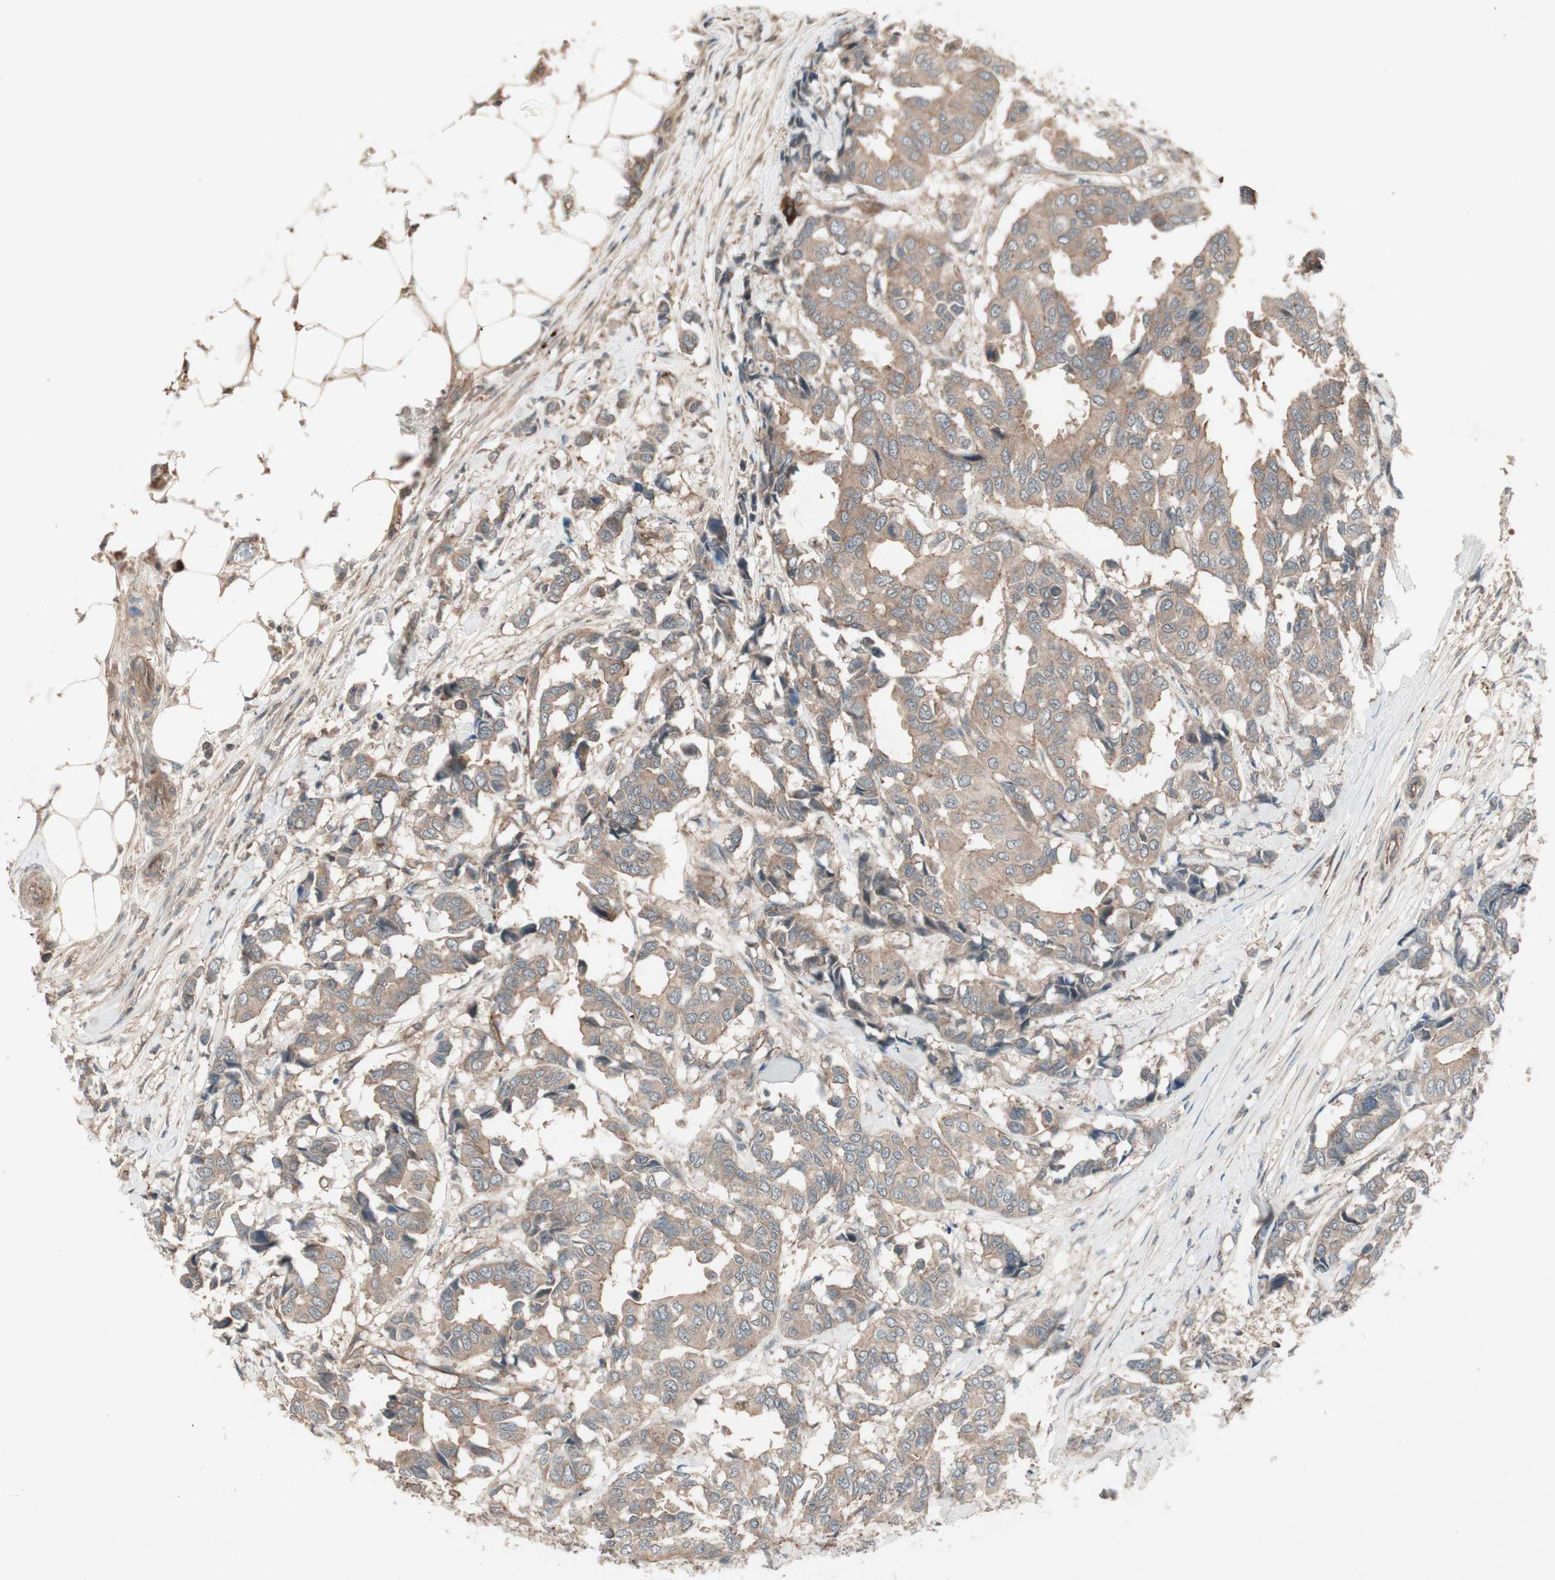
{"staining": {"intensity": "moderate", "quantity": ">75%", "location": "cytoplasmic/membranous"}, "tissue": "breast cancer", "cell_type": "Tumor cells", "image_type": "cancer", "snomed": [{"axis": "morphology", "description": "Duct carcinoma"}, {"axis": "topography", "description": "Breast"}], "caption": "Protein staining by IHC exhibits moderate cytoplasmic/membranous expression in about >75% of tumor cells in invasive ductal carcinoma (breast).", "gene": "TFPI", "patient": {"sex": "female", "age": 87}}